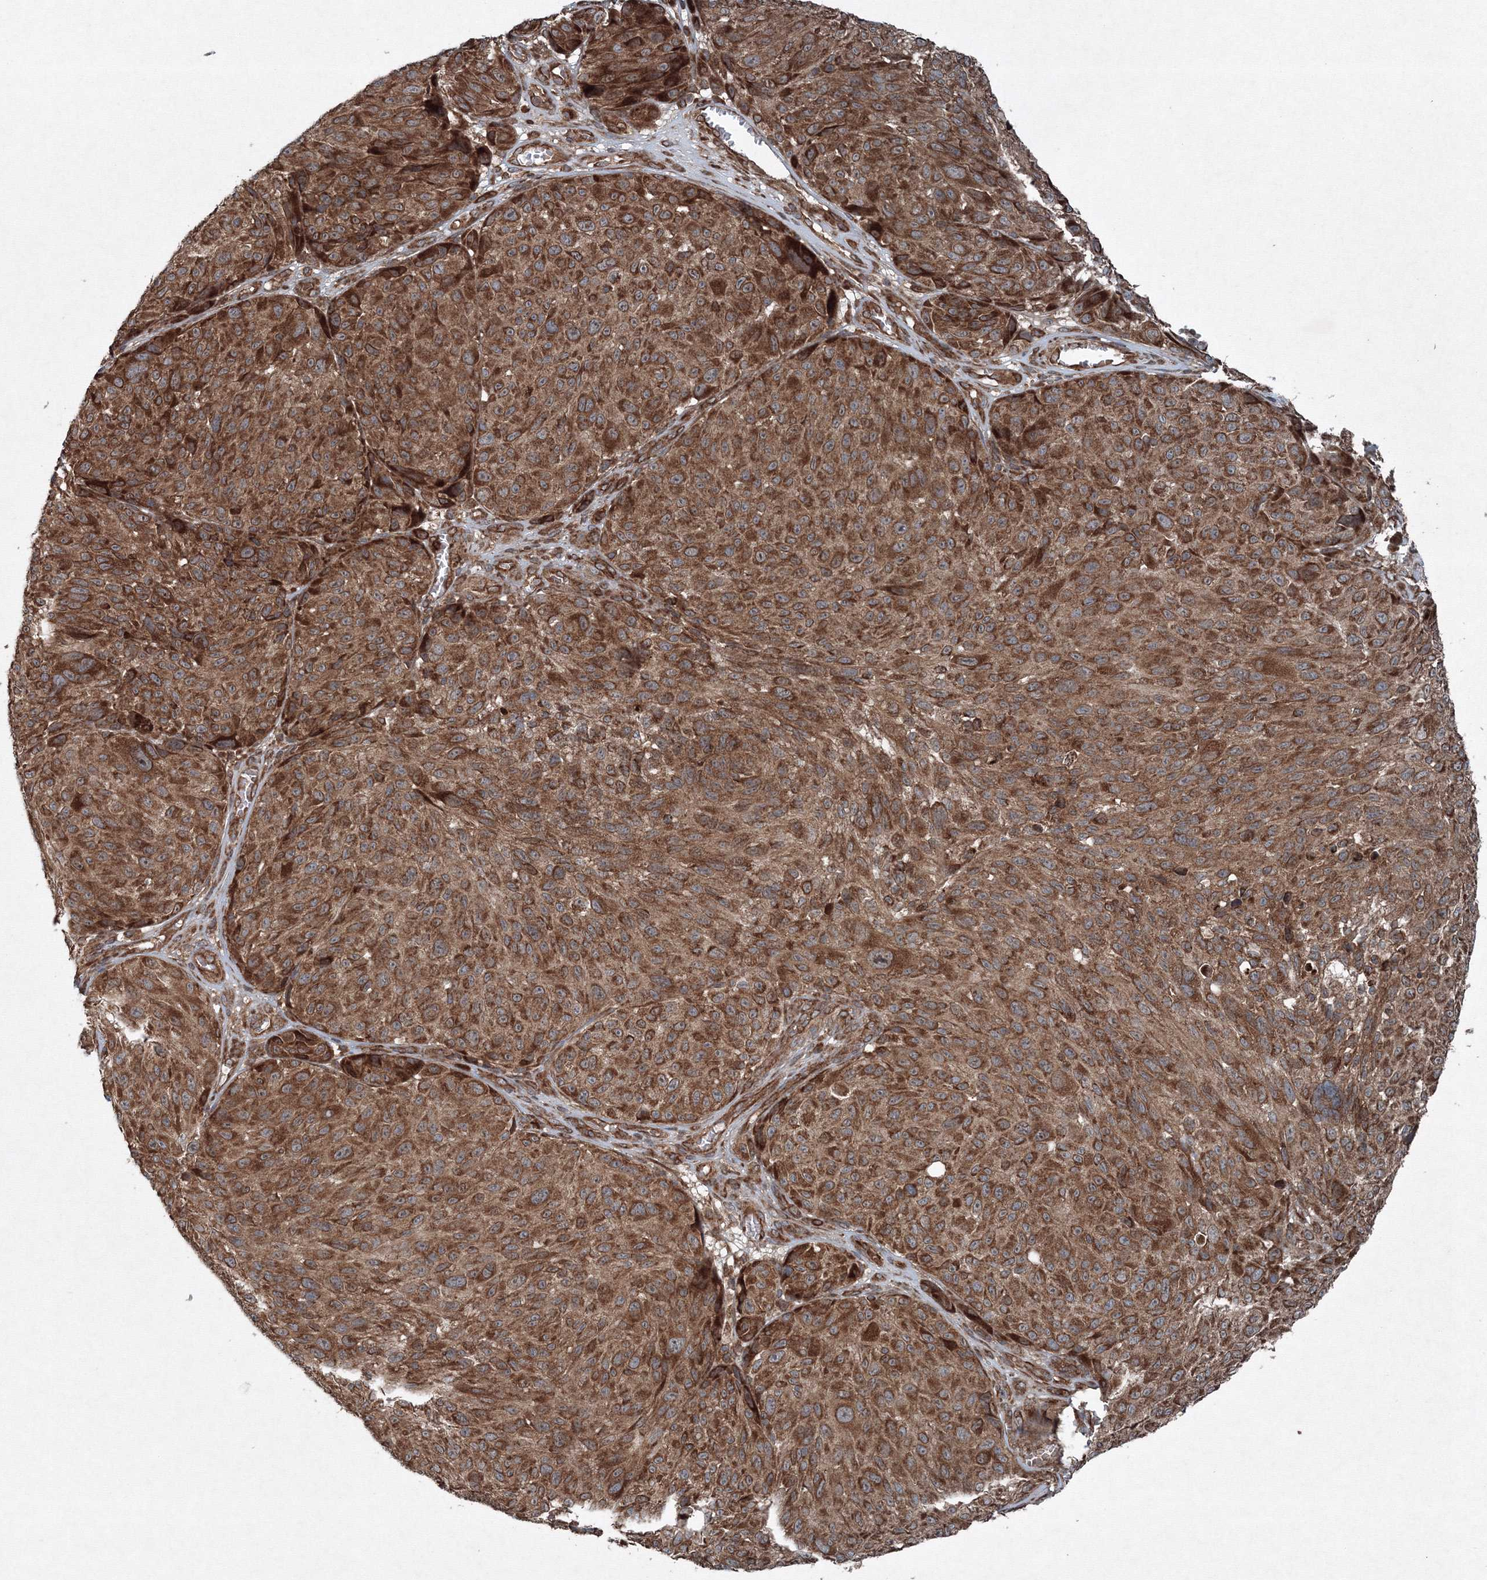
{"staining": {"intensity": "strong", "quantity": ">75%", "location": "cytoplasmic/membranous"}, "tissue": "melanoma", "cell_type": "Tumor cells", "image_type": "cancer", "snomed": [{"axis": "morphology", "description": "Malignant melanoma, NOS"}, {"axis": "topography", "description": "Skin"}], "caption": "An IHC image of neoplastic tissue is shown. Protein staining in brown highlights strong cytoplasmic/membranous positivity in malignant melanoma within tumor cells. The protein of interest is stained brown, and the nuclei are stained in blue (DAB IHC with brightfield microscopy, high magnification).", "gene": "COPS7B", "patient": {"sex": "male", "age": 83}}